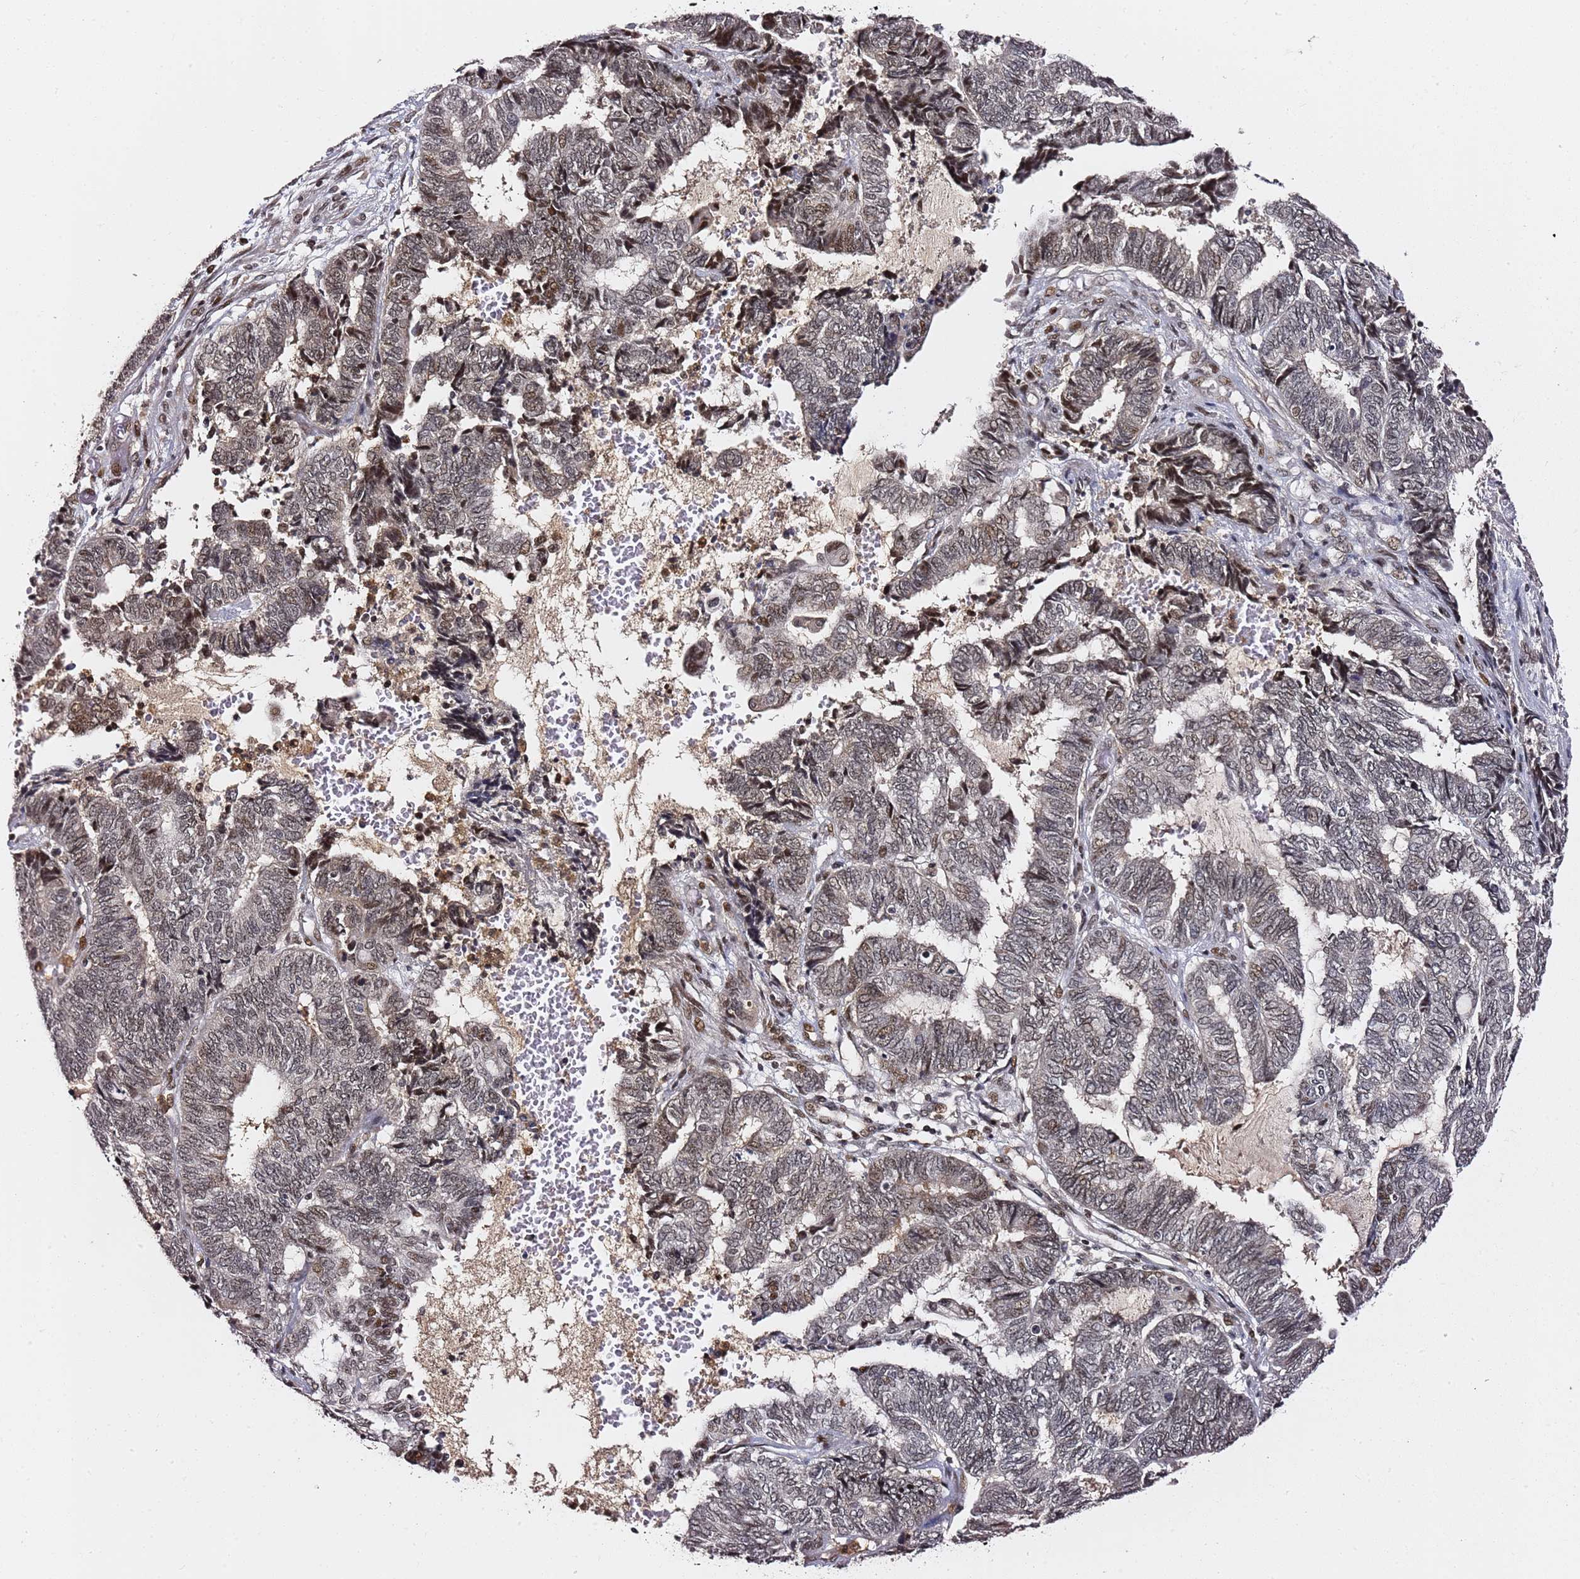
{"staining": {"intensity": "weak", "quantity": ">75%", "location": "nuclear"}, "tissue": "endometrial cancer", "cell_type": "Tumor cells", "image_type": "cancer", "snomed": [{"axis": "morphology", "description": "Adenocarcinoma, NOS"}, {"axis": "topography", "description": "Uterus"}, {"axis": "topography", "description": "Endometrium"}], "caption": "Immunohistochemical staining of endometrial cancer (adenocarcinoma) exhibits weak nuclear protein staining in approximately >75% of tumor cells.", "gene": "FCF1", "patient": {"sex": "female", "age": 70}}